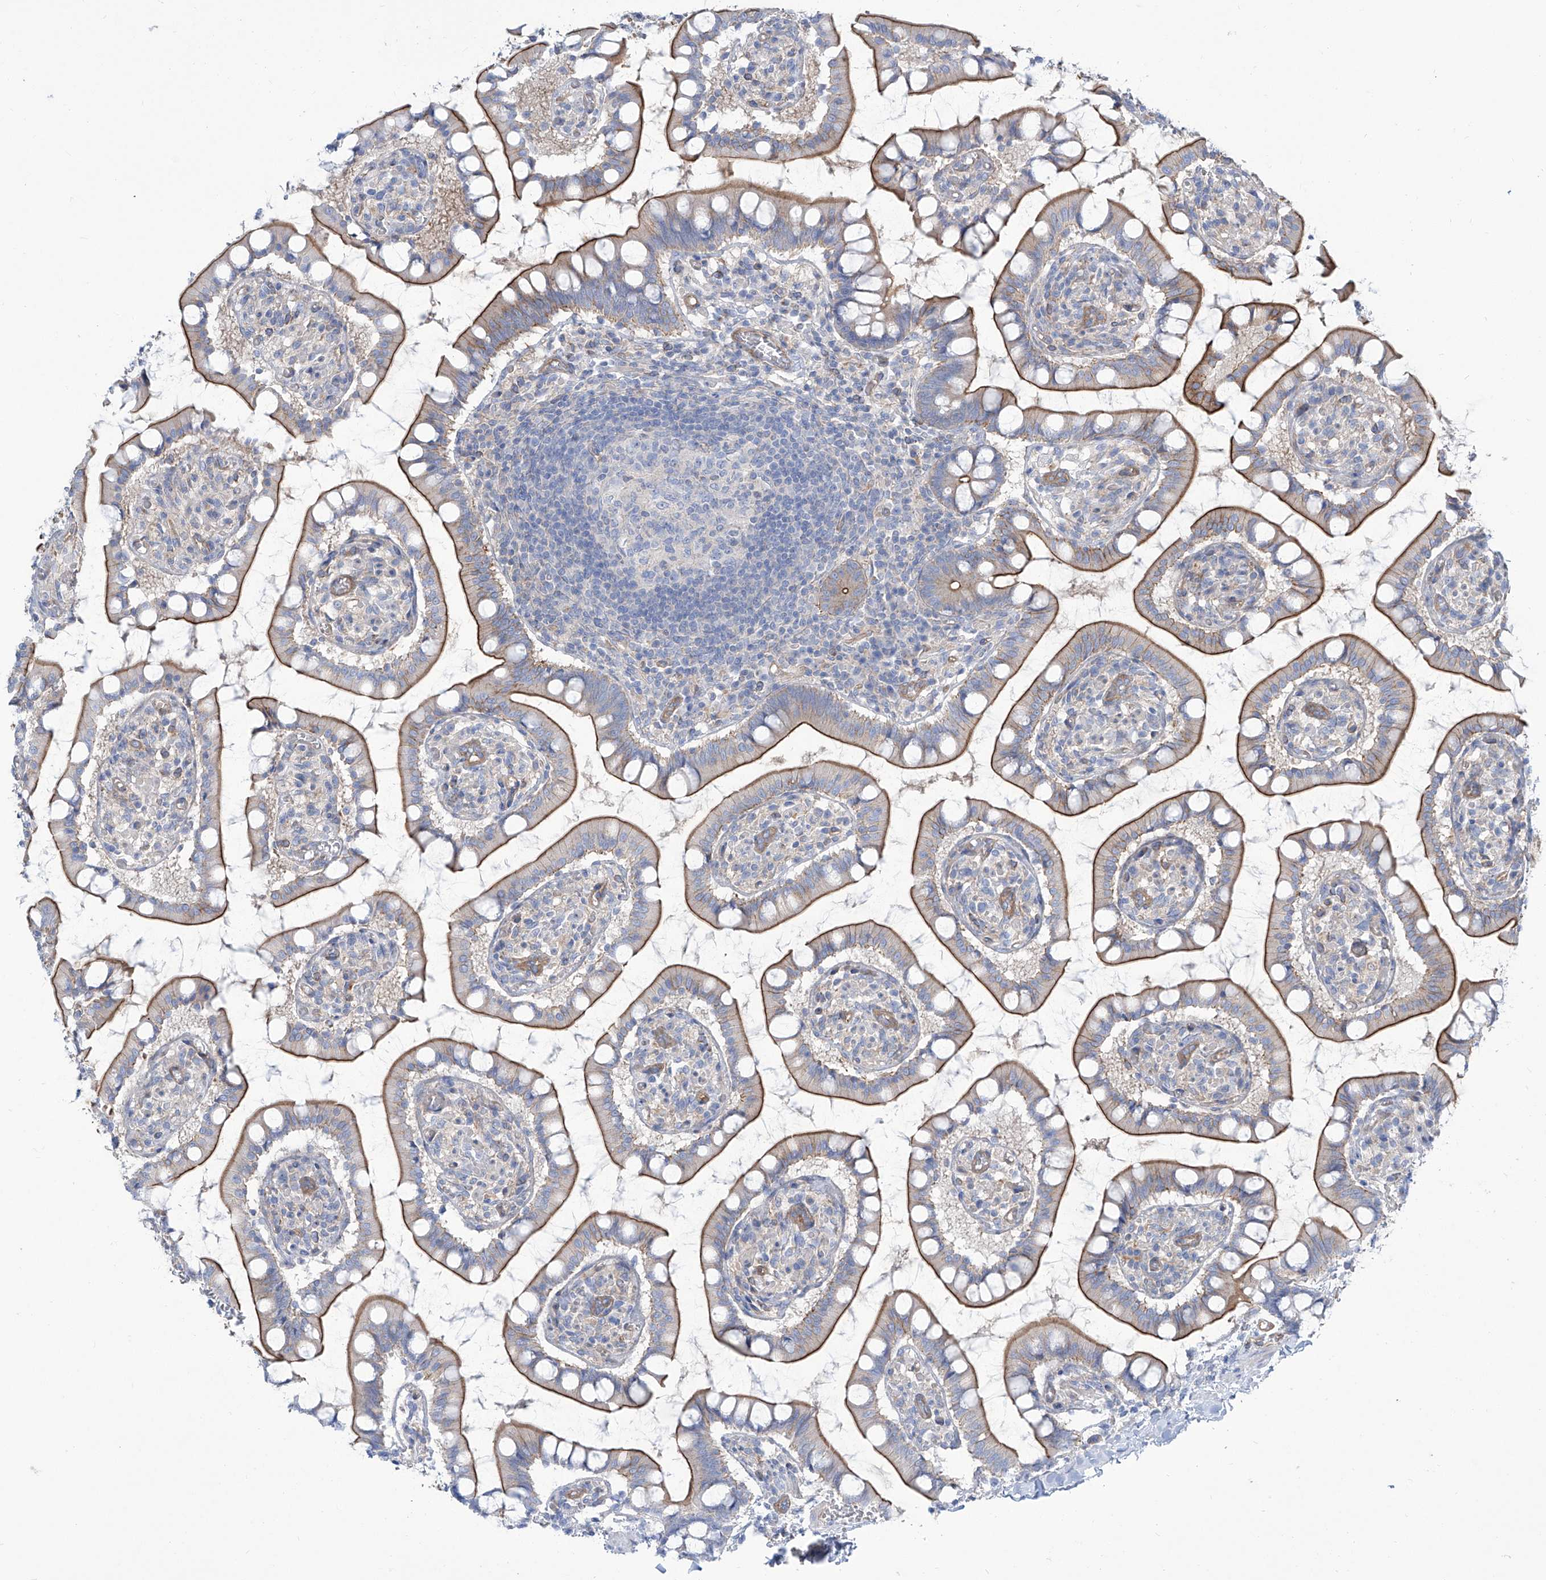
{"staining": {"intensity": "moderate", "quantity": ">75%", "location": "cytoplasmic/membranous"}, "tissue": "small intestine", "cell_type": "Glandular cells", "image_type": "normal", "snomed": [{"axis": "morphology", "description": "Normal tissue, NOS"}, {"axis": "topography", "description": "Small intestine"}], "caption": "Immunohistochemical staining of unremarkable human small intestine demonstrates medium levels of moderate cytoplasmic/membranous expression in about >75% of glandular cells. Nuclei are stained in blue.", "gene": "TMEM209", "patient": {"sex": "male", "age": 52}}